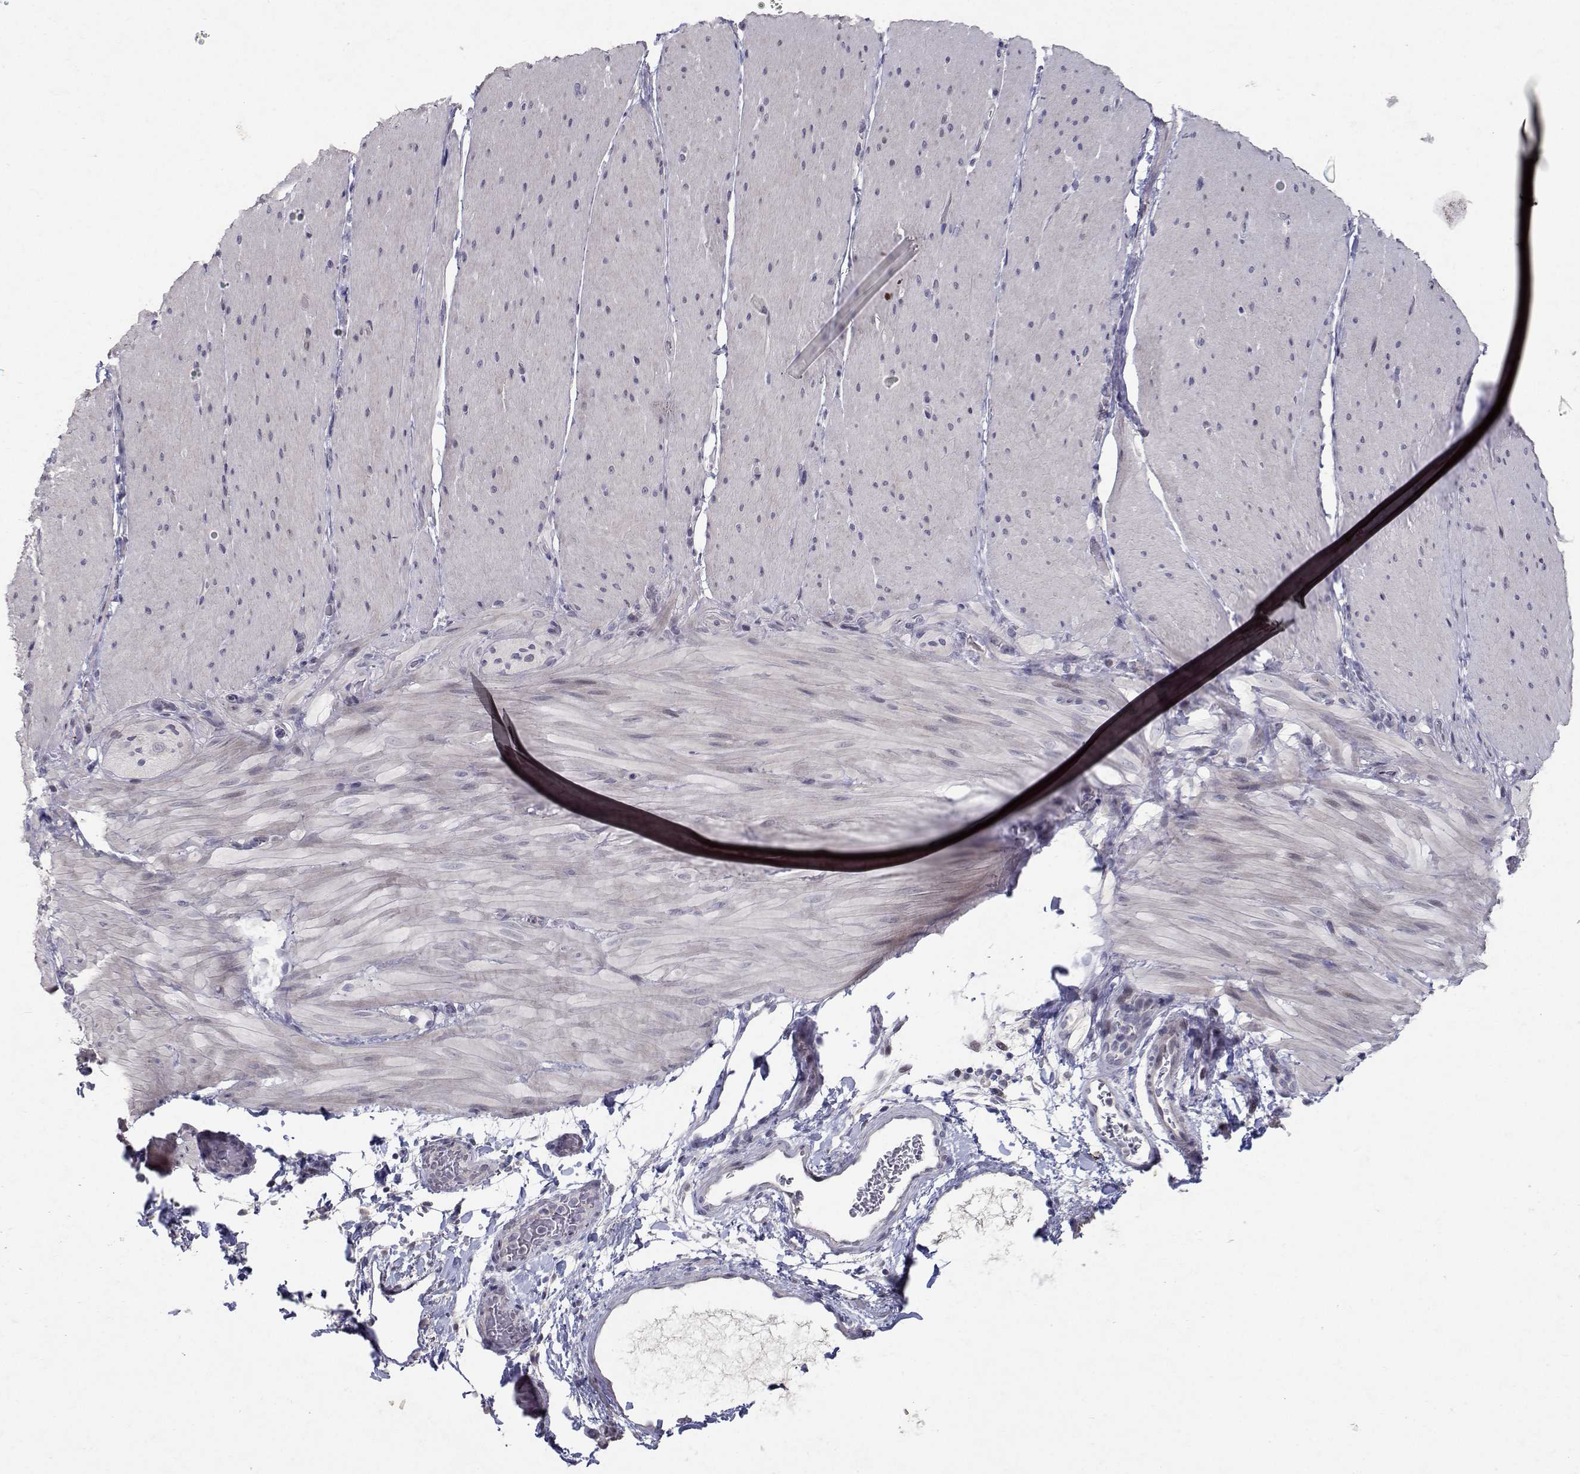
{"staining": {"intensity": "negative", "quantity": "none", "location": "none"}, "tissue": "smooth muscle", "cell_type": "Smooth muscle cells", "image_type": "normal", "snomed": [{"axis": "morphology", "description": "Normal tissue, NOS"}, {"axis": "topography", "description": "Smooth muscle"}, {"axis": "topography", "description": "Colon"}], "caption": "Smooth muscle cells are negative for protein expression in benign human smooth muscle. (Brightfield microscopy of DAB immunohistochemistry (IHC) at high magnification).", "gene": "RBPJL", "patient": {"sex": "male", "age": 73}}